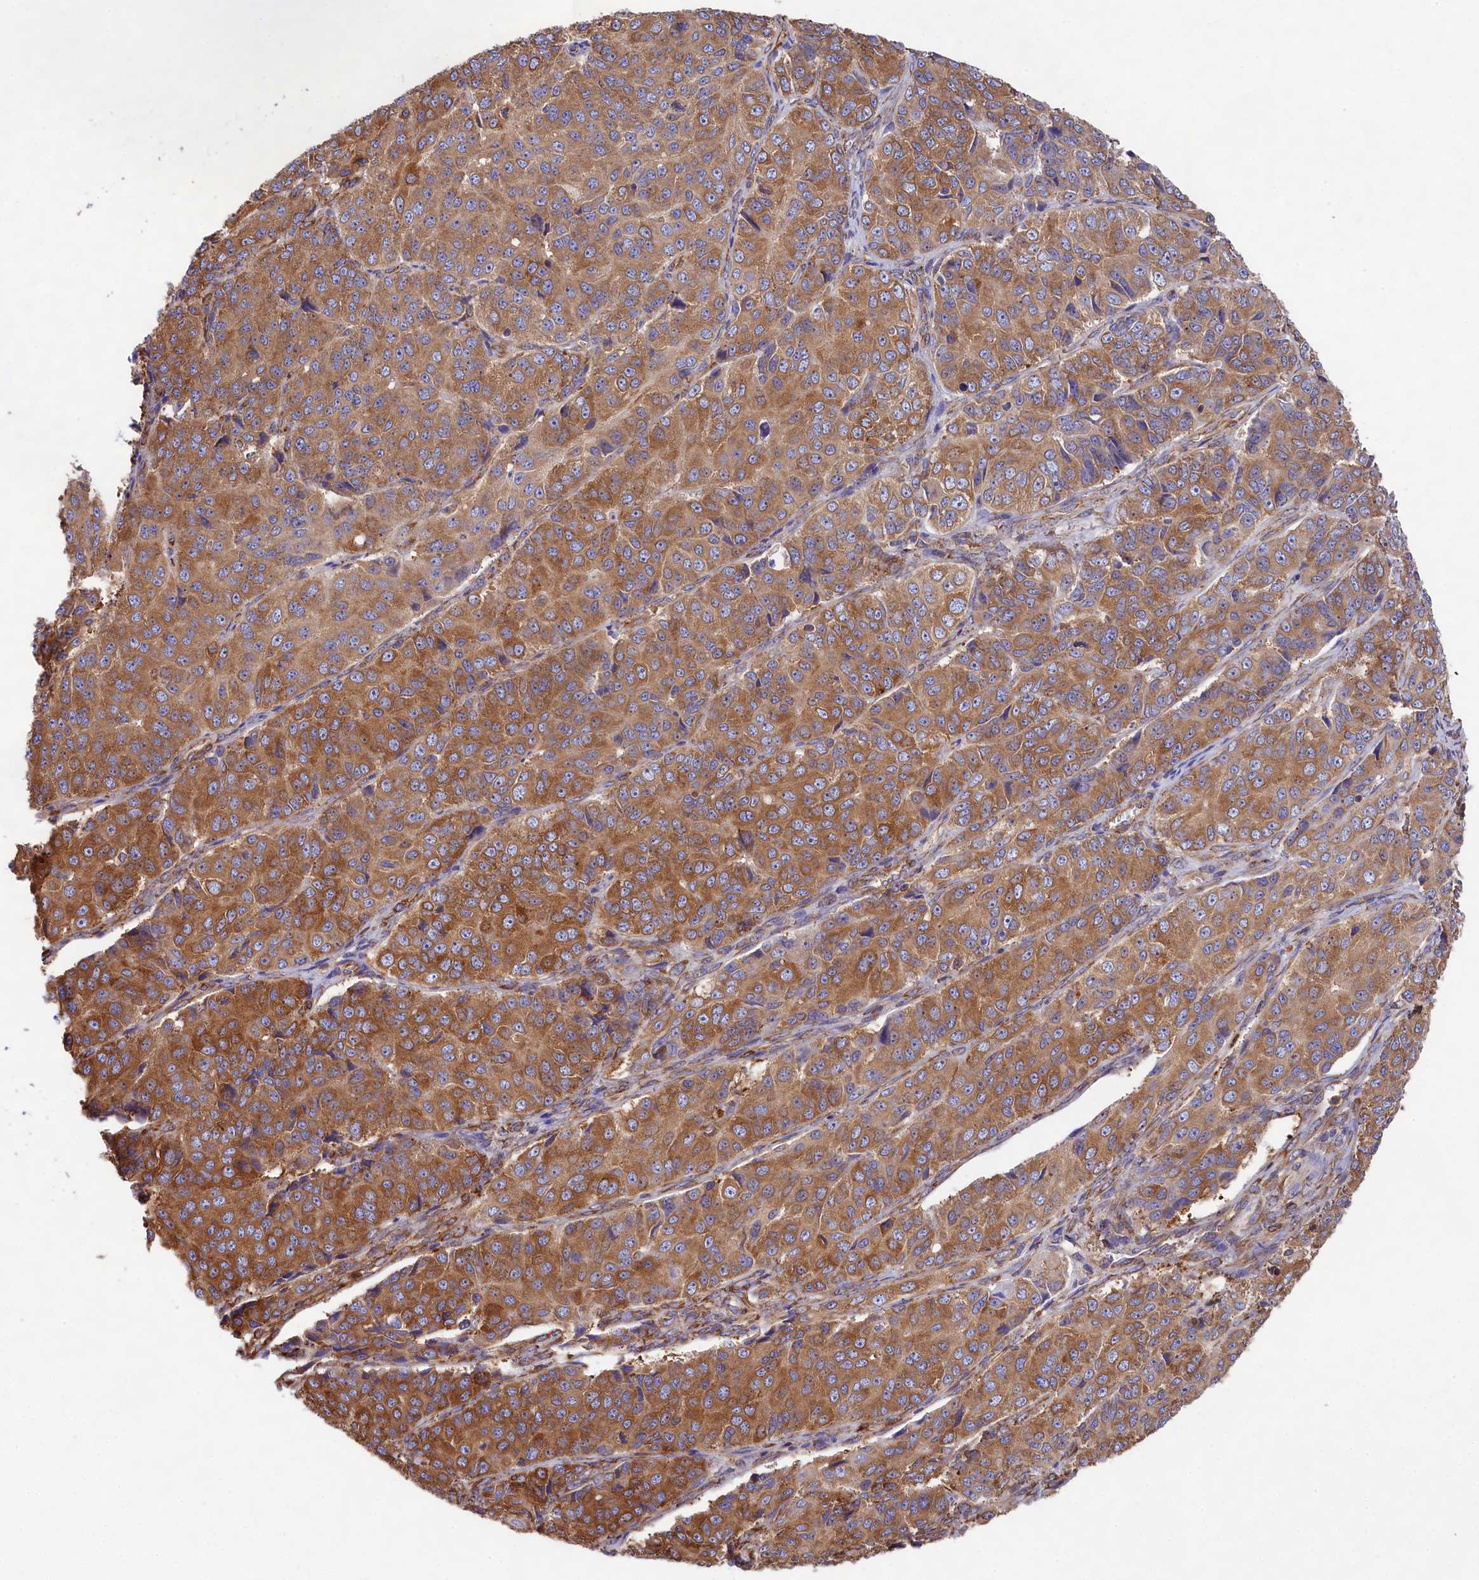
{"staining": {"intensity": "moderate", "quantity": ">75%", "location": "cytoplasmic/membranous"}, "tissue": "ovarian cancer", "cell_type": "Tumor cells", "image_type": "cancer", "snomed": [{"axis": "morphology", "description": "Carcinoma, endometroid"}, {"axis": "topography", "description": "Ovary"}], "caption": "Tumor cells demonstrate medium levels of moderate cytoplasmic/membranous positivity in approximately >75% of cells in ovarian endometroid carcinoma.", "gene": "GYS1", "patient": {"sex": "female", "age": 51}}